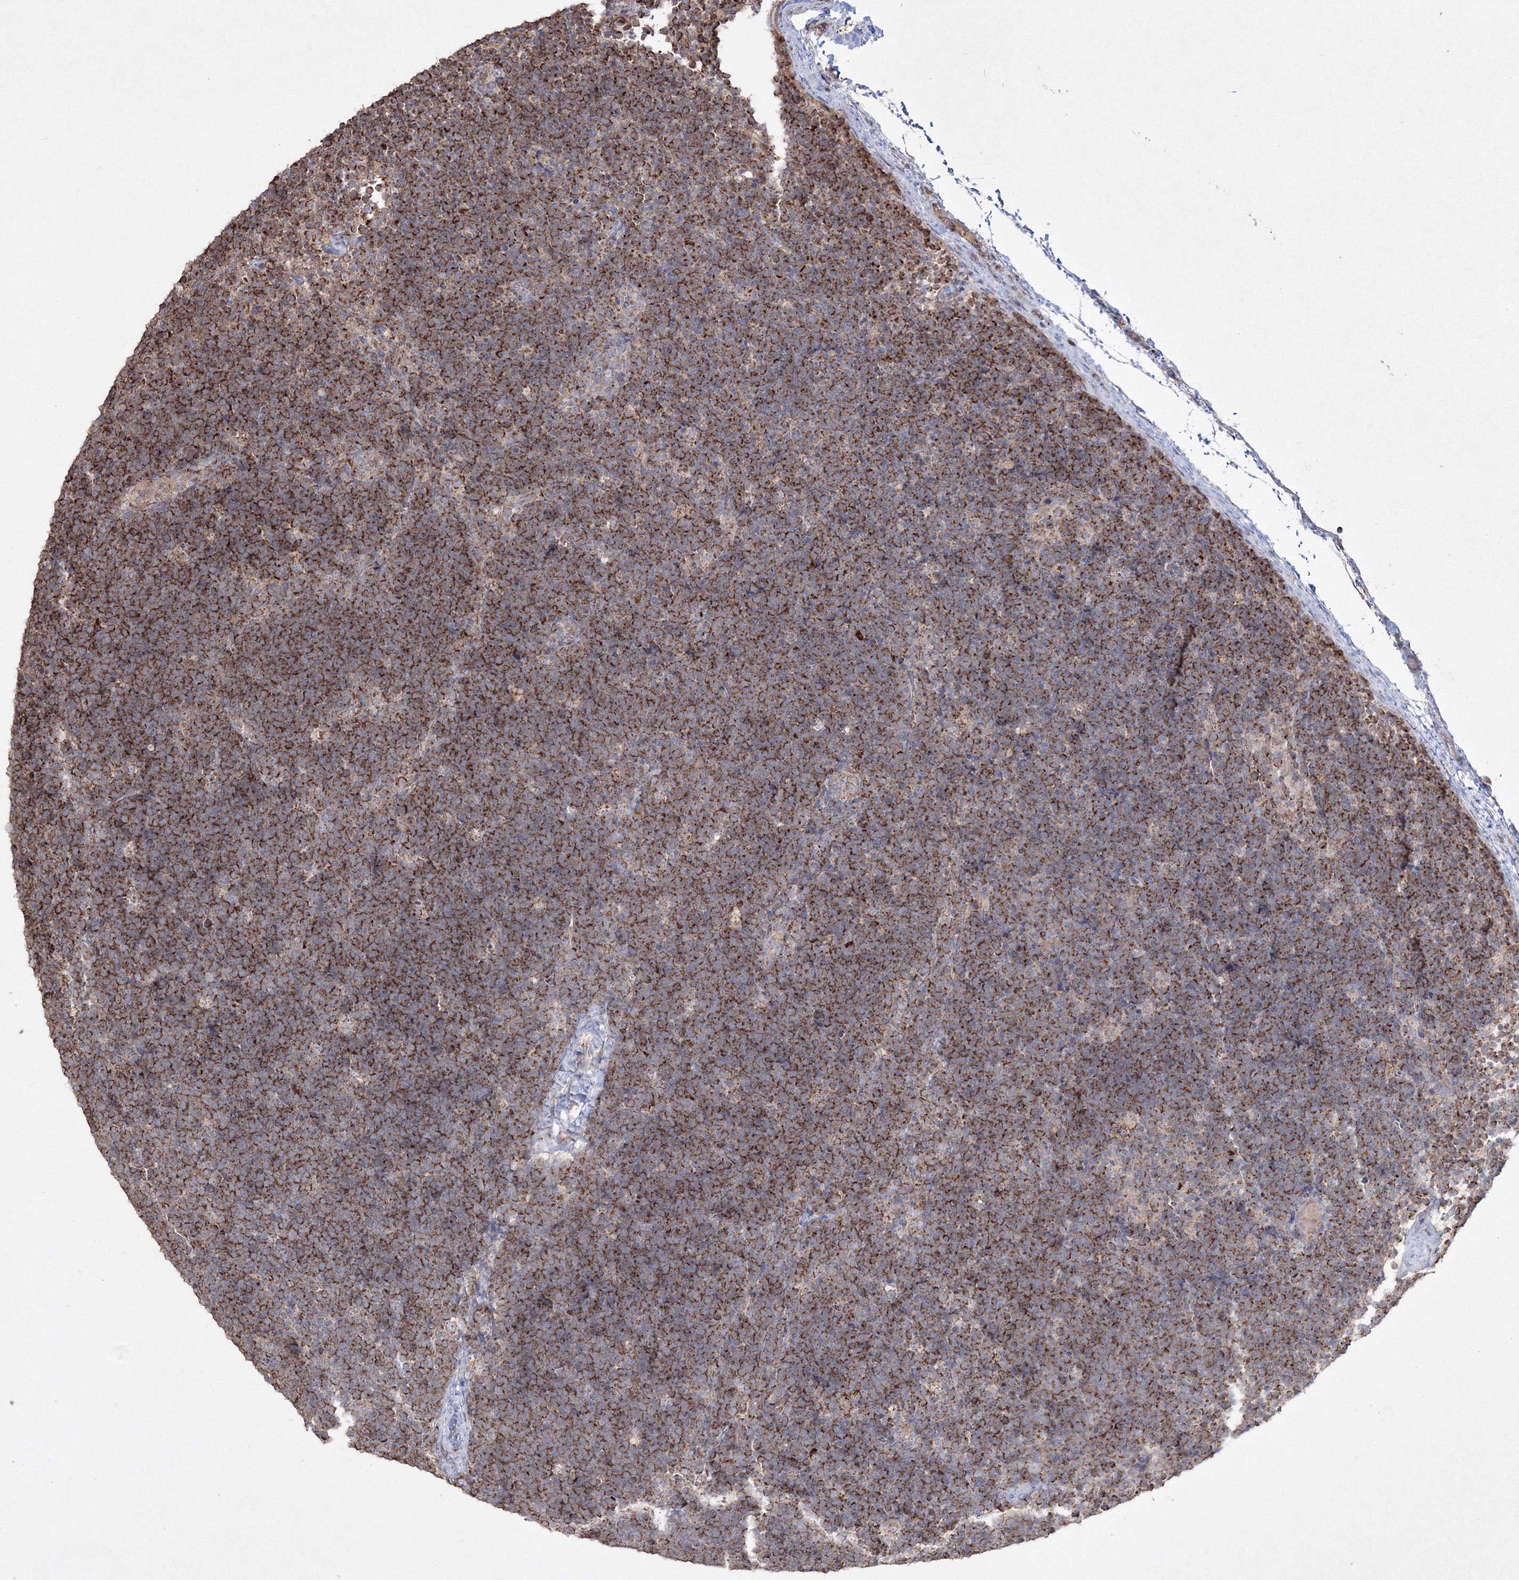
{"staining": {"intensity": "strong", "quantity": ">75%", "location": "cytoplasmic/membranous"}, "tissue": "lymphoma", "cell_type": "Tumor cells", "image_type": "cancer", "snomed": [{"axis": "morphology", "description": "Malignant lymphoma, non-Hodgkin's type, High grade"}, {"axis": "topography", "description": "Lymph node"}], "caption": "High-grade malignant lymphoma, non-Hodgkin's type stained for a protein (brown) shows strong cytoplasmic/membranous positive expression in approximately >75% of tumor cells.", "gene": "GRSF1", "patient": {"sex": "male", "age": 13}}